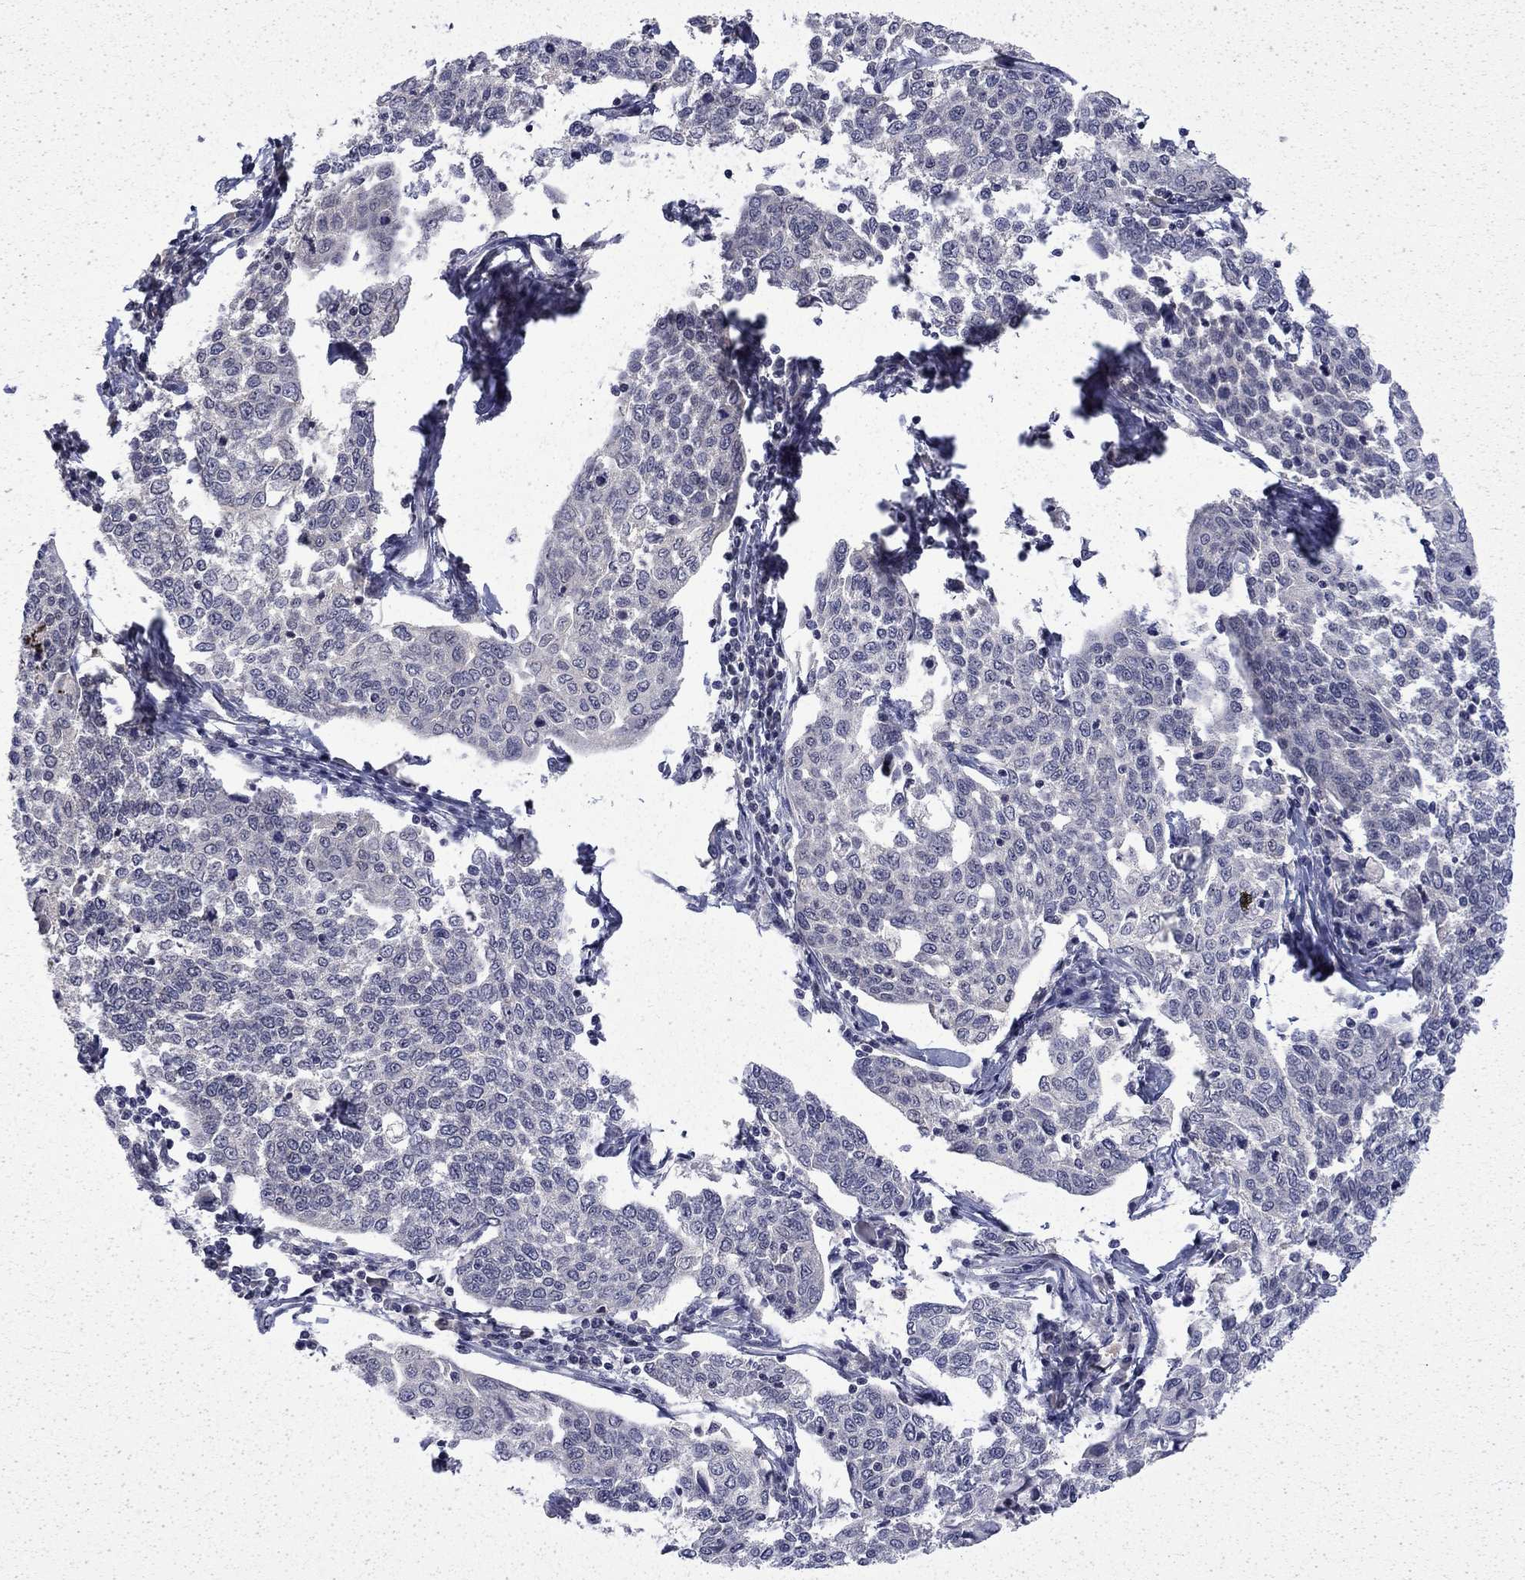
{"staining": {"intensity": "negative", "quantity": "none", "location": "none"}, "tissue": "cervical cancer", "cell_type": "Tumor cells", "image_type": "cancer", "snomed": [{"axis": "morphology", "description": "Squamous cell carcinoma, NOS"}, {"axis": "topography", "description": "Cervix"}], "caption": "High magnification brightfield microscopy of cervical cancer stained with DAB (3,3'-diaminobenzidine) (brown) and counterstained with hematoxylin (blue): tumor cells show no significant expression.", "gene": "CHAT", "patient": {"sex": "female", "age": 34}}